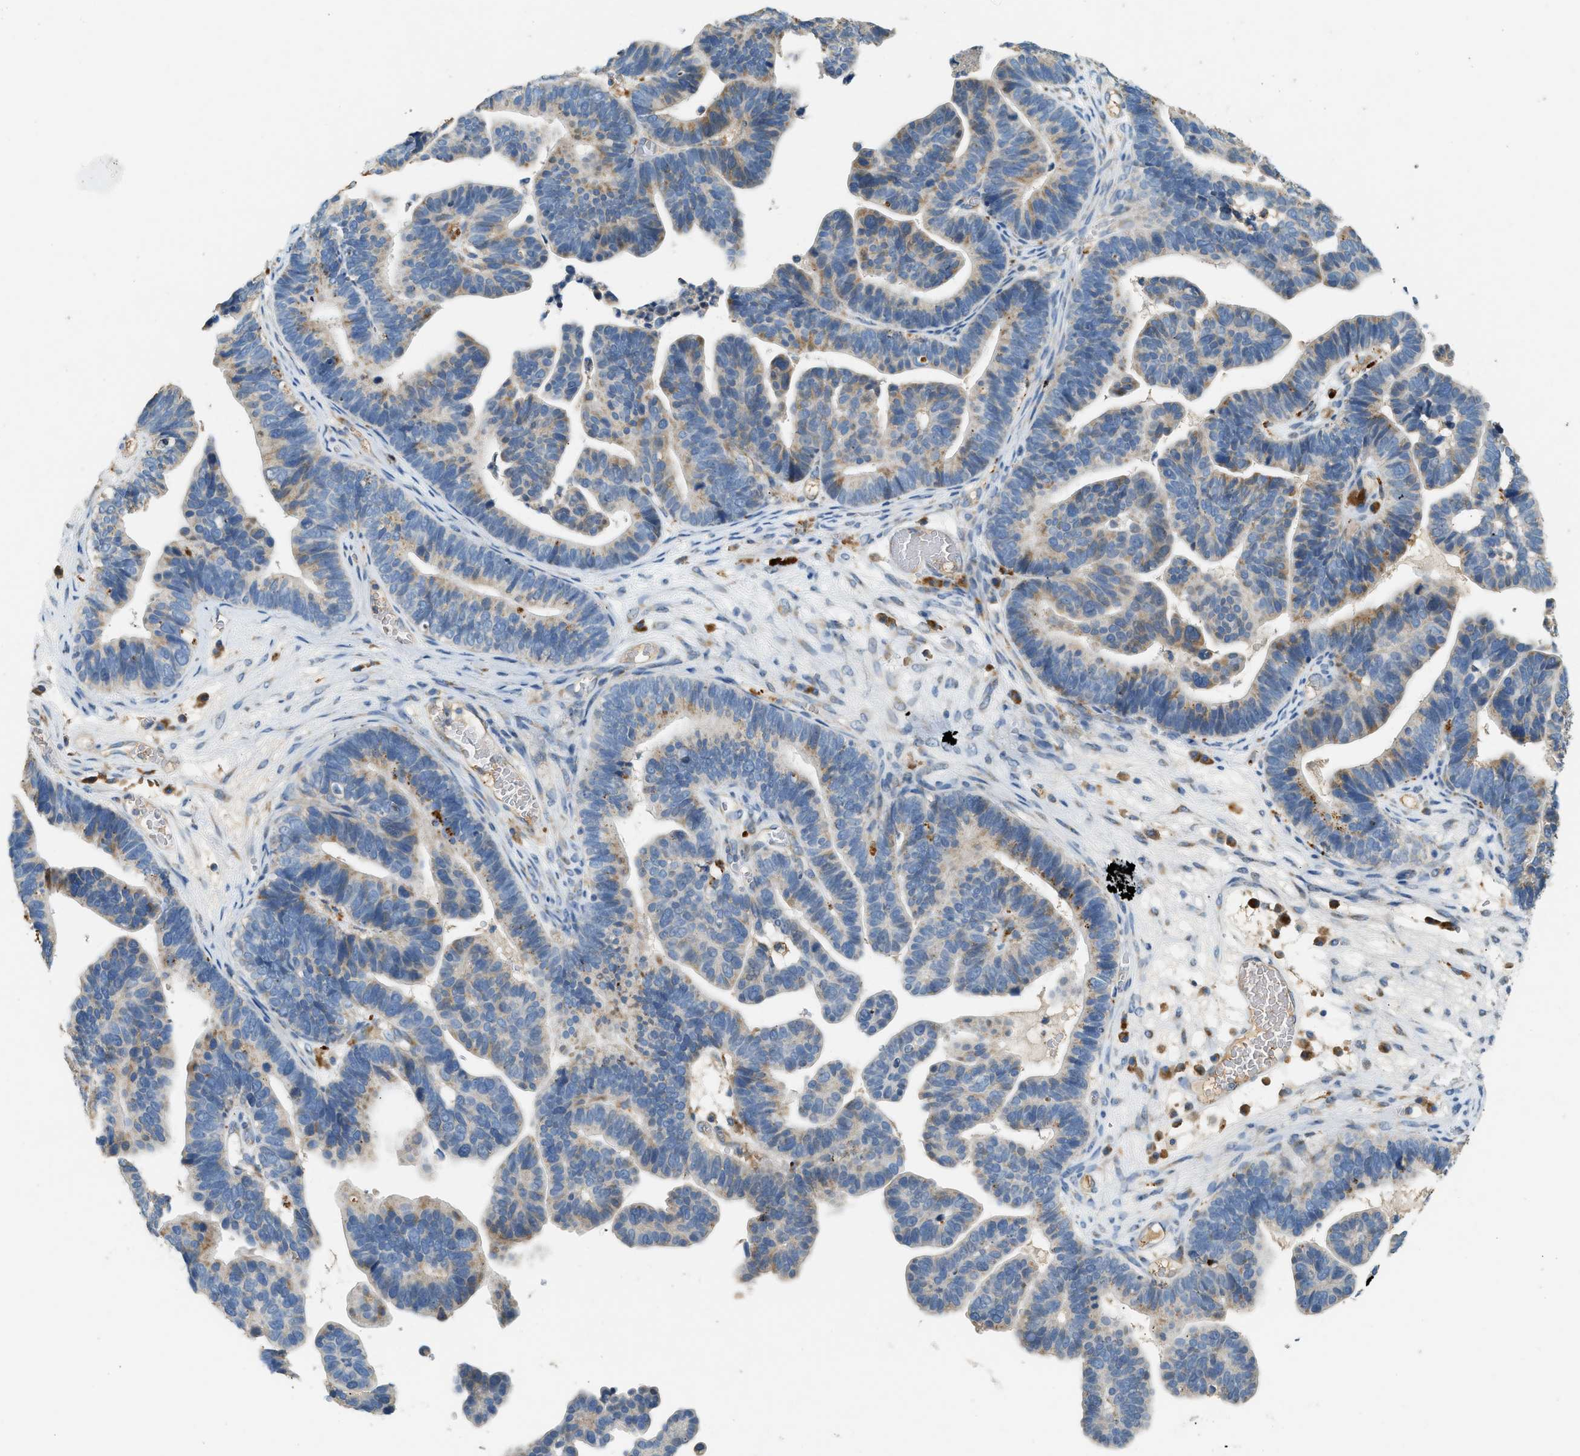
{"staining": {"intensity": "moderate", "quantity": "25%-75%", "location": "cytoplasmic/membranous"}, "tissue": "ovarian cancer", "cell_type": "Tumor cells", "image_type": "cancer", "snomed": [{"axis": "morphology", "description": "Cystadenocarcinoma, serous, NOS"}, {"axis": "topography", "description": "Ovary"}], "caption": "A medium amount of moderate cytoplasmic/membranous expression is identified in approximately 25%-75% of tumor cells in ovarian cancer tissue. The staining was performed using DAB to visualize the protein expression in brown, while the nuclei were stained in blue with hematoxylin (Magnification: 20x).", "gene": "CTSB", "patient": {"sex": "female", "age": 56}}